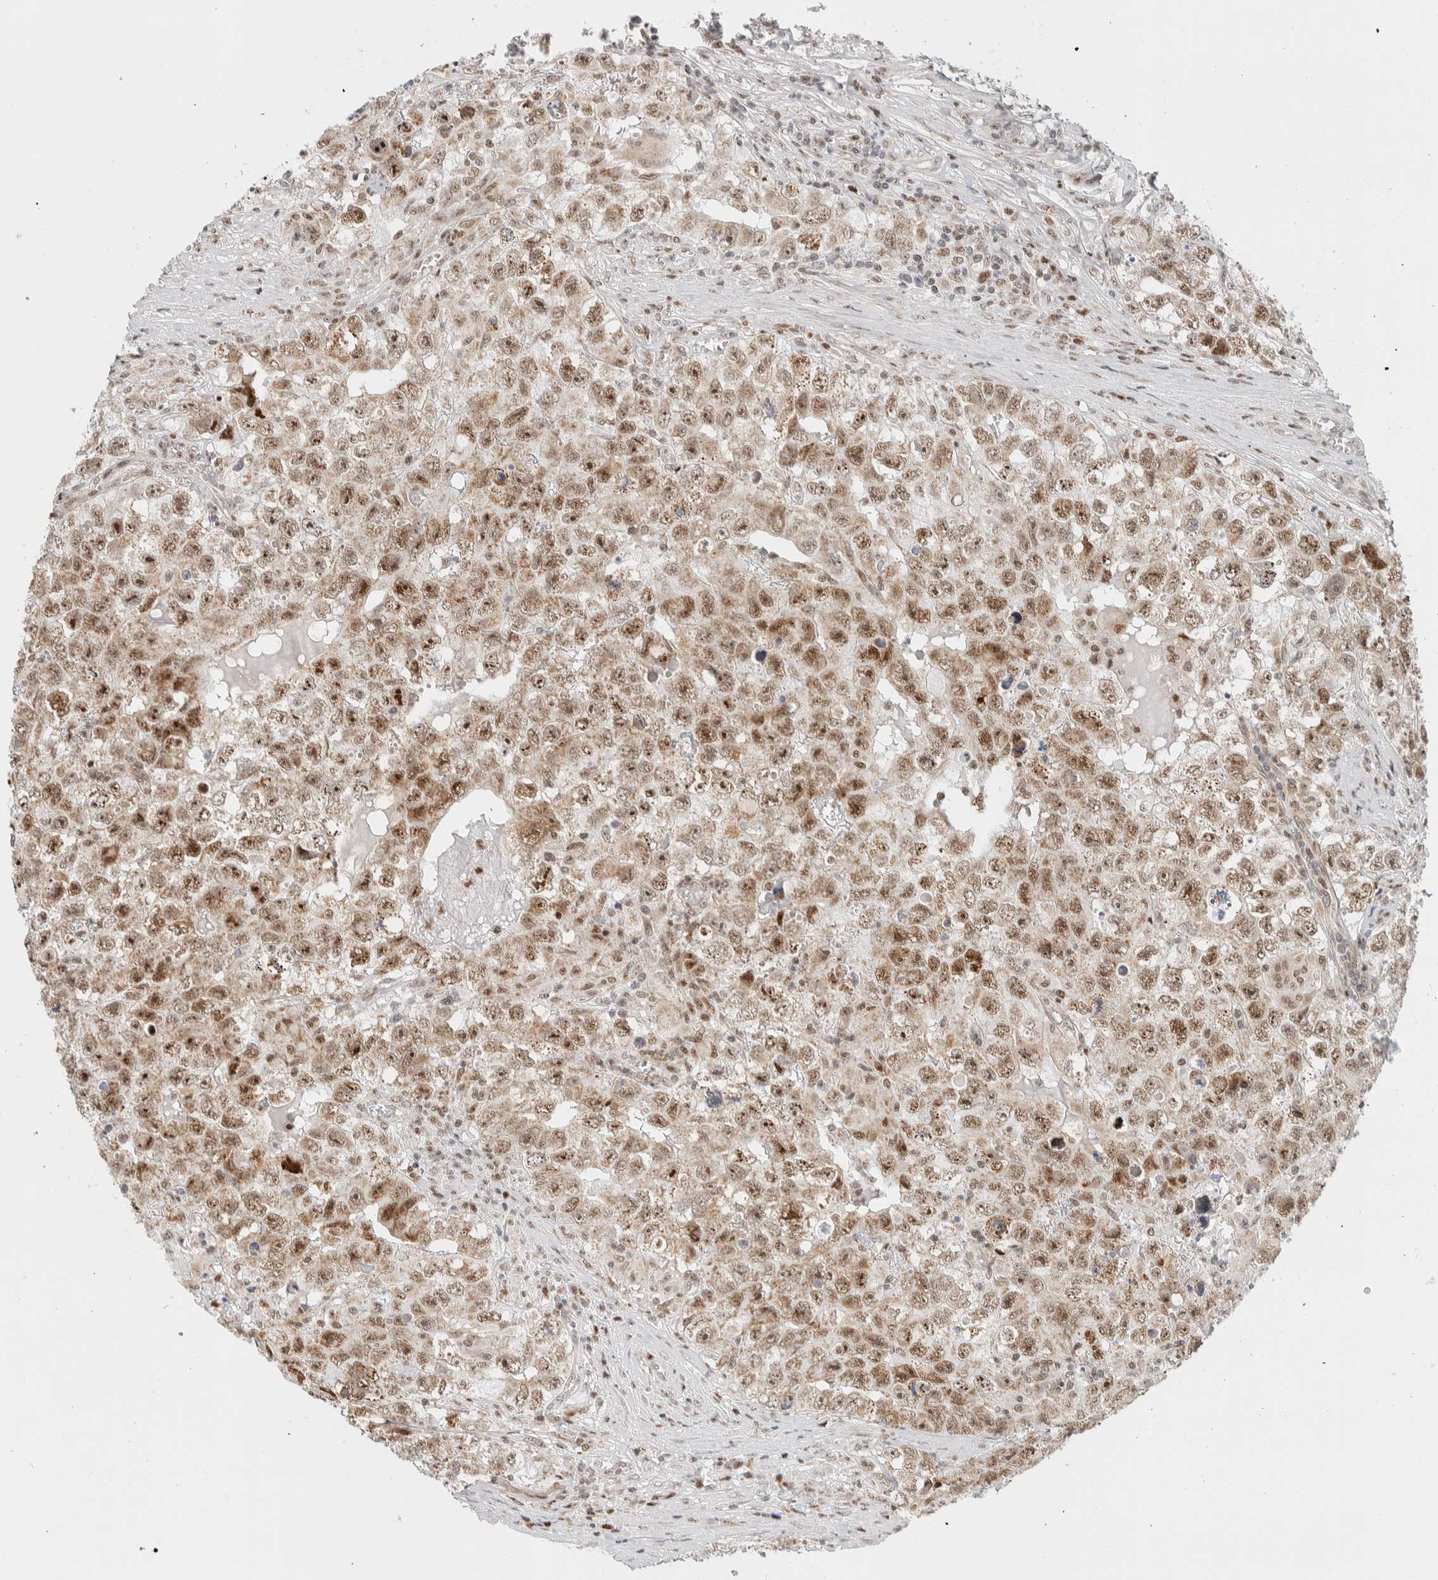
{"staining": {"intensity": "strong", "quantity": ">75%", "location": "nuclear"}, "tissue": "testis cancer", "cell_type": "Tumor cells", "image_type": "cancer", "snomed": [{"axis": "morphology", "description": "Seminoma, NOS"}, {"axis": "morphology", "description": "Carcinoma, Embryonal, NOS"}, {"axis": "topography", "description": "Testis"}], "caption": "A high-resolution photomicrograph shows immunohistochemistry staining of testis seminoma, which exhibits strong nuclear expression in approximately >75% of tumor cells.", "gene": "TSPAN32", "patient": {"sex": "male", "age": 43}}